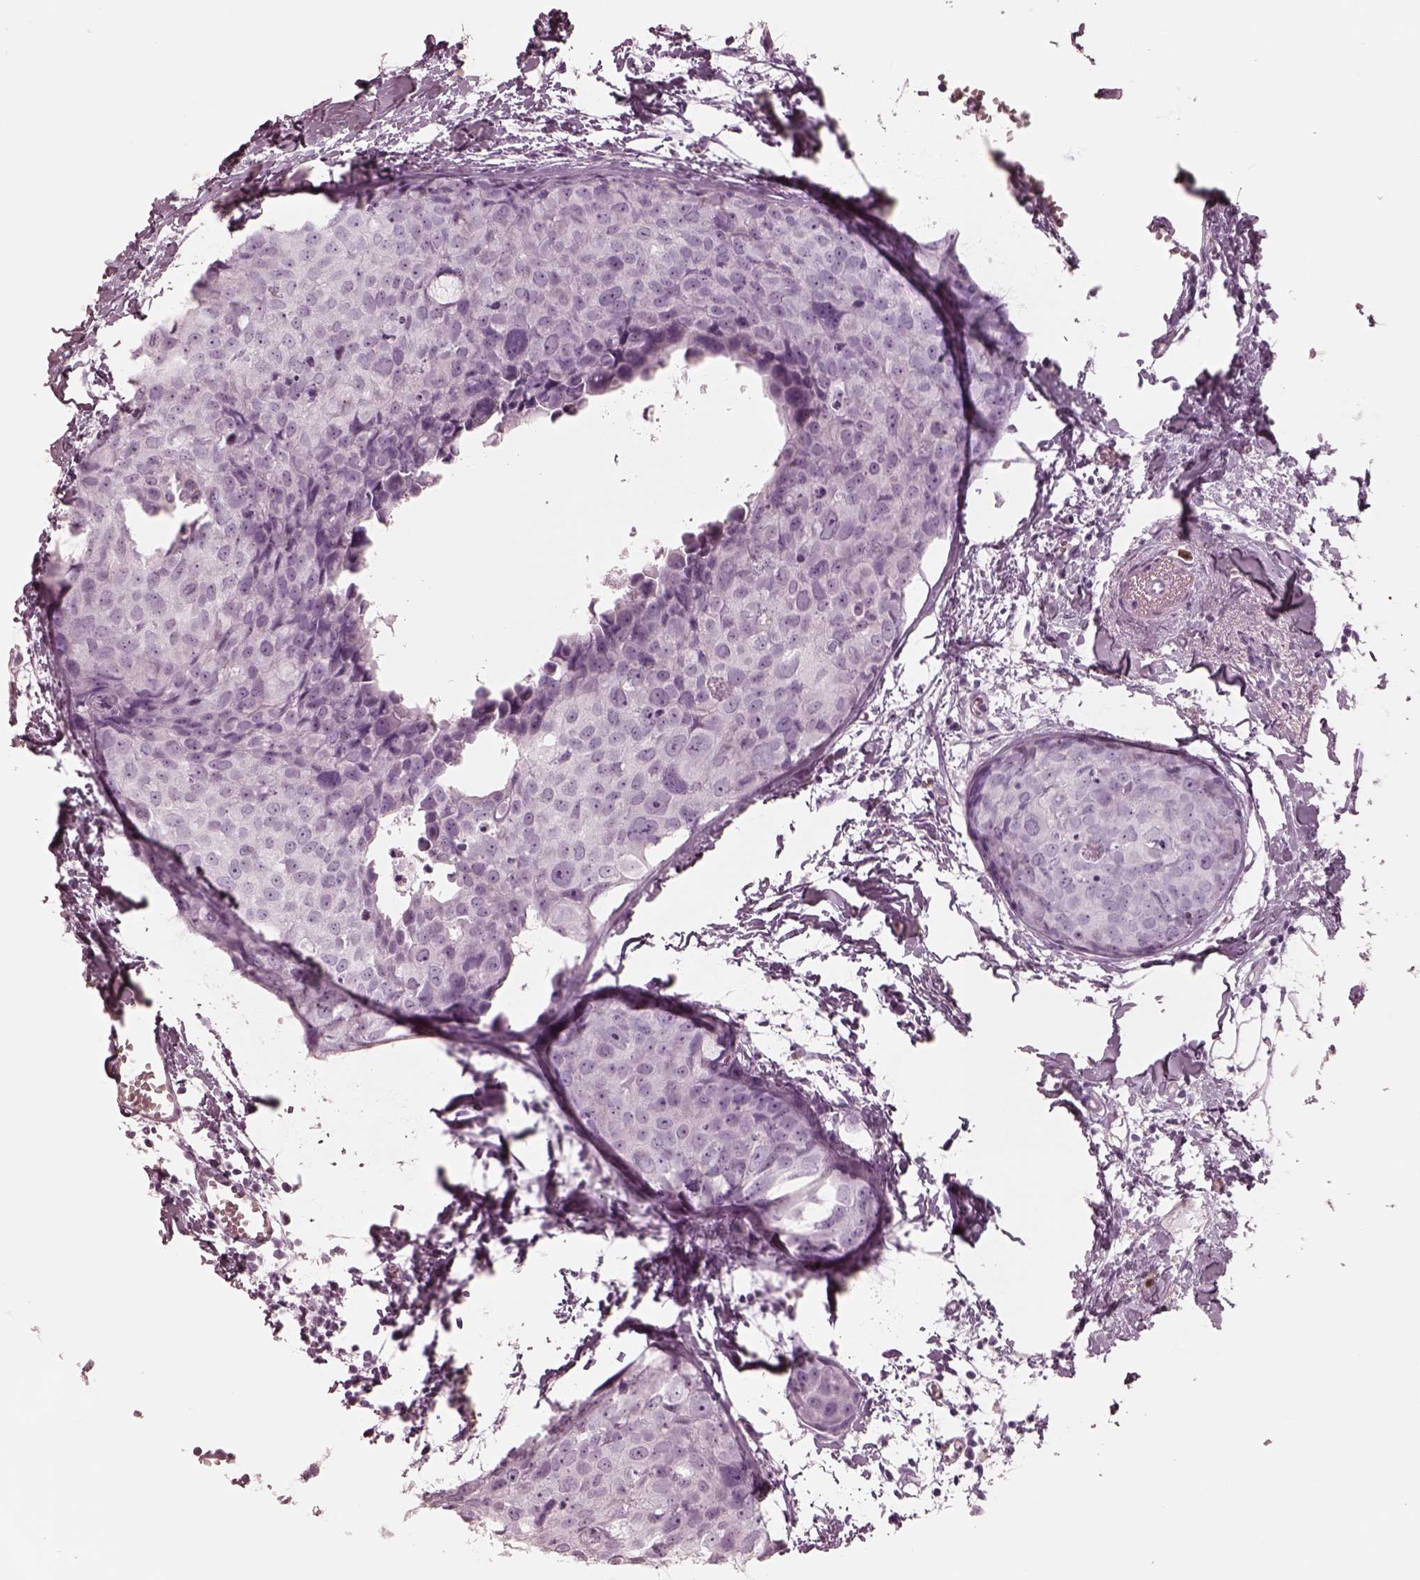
{"staining": {"intensity": "negative", "quantity": "none", "location": "none"}, "tissue": "breast cancer", "cell_type": "Tumor cells", "image_type": "cancer", "snomed": [{"axis": "morphology", "description": "Duct carcinoma"}, {"axis": "topography", "description": "Breast"}], "caption": "Immunohistochemistry of breast invasive ductal carcinoma reveals no staining in tumor cells. (DAB (3,3'-diaminobenzidine) immunohistochemistry, high magnification).", "gene": "ELANE", "patient": {"sex": "female", "age": 38}}